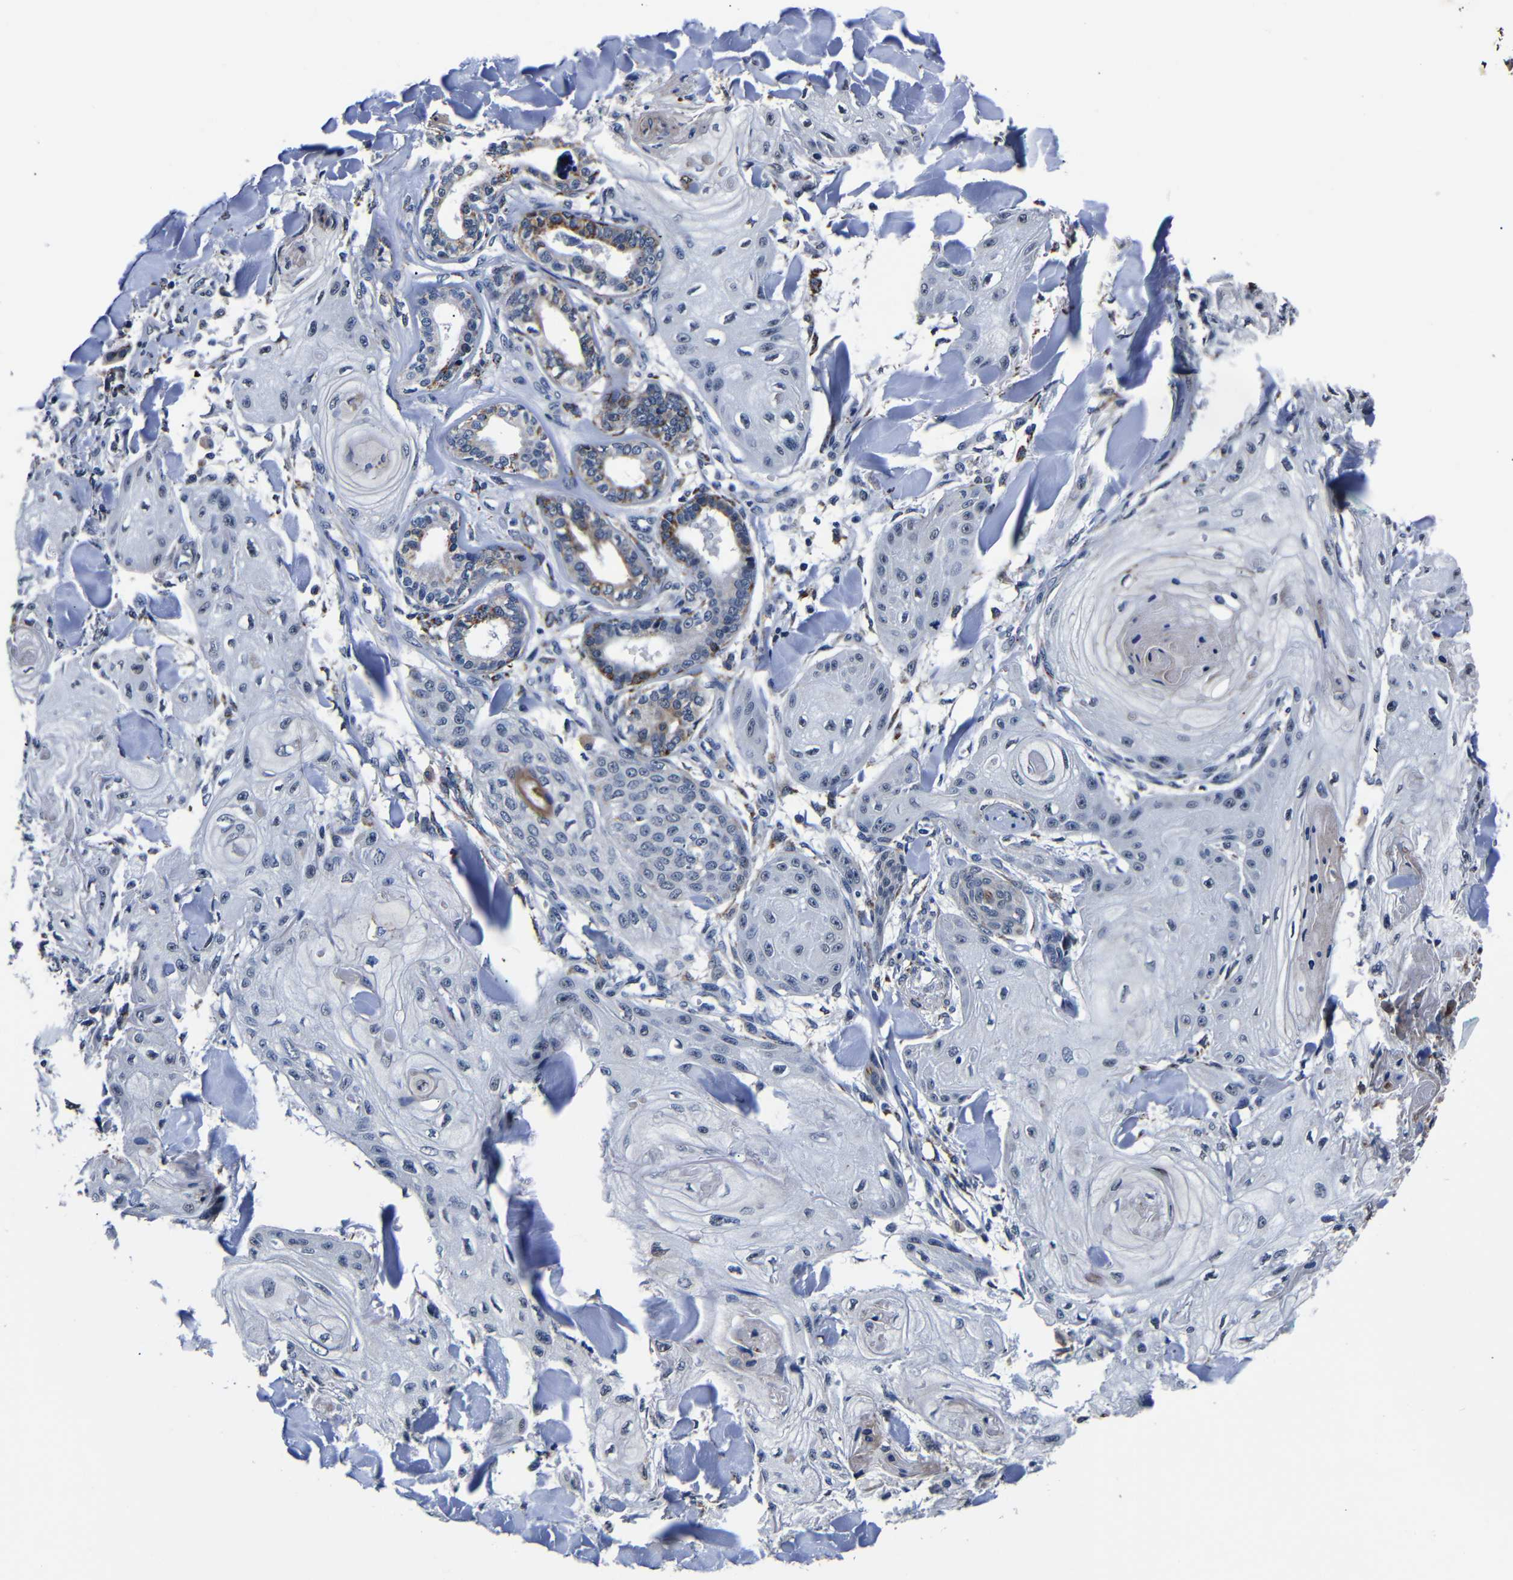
{"staining": {"intensity": "negative", "quantity": "none", "location": "none"}, "tissue": "skin cancer", "cell_type": "Tumor cells", "image_type": "cancer", "snomed": [{"axis": "morphology", "description": "Squamous cell carcinoma, NOS"}, {"axis": "topography", "description": "Skin"}], "caption": "Tumor cells are negative for brown protein staining in skin cancer (squamous cell carcinoma). Nuclei are stained in blue.", "gene": "DEPP1", "patient": {"sex": "male", "age": 74}}